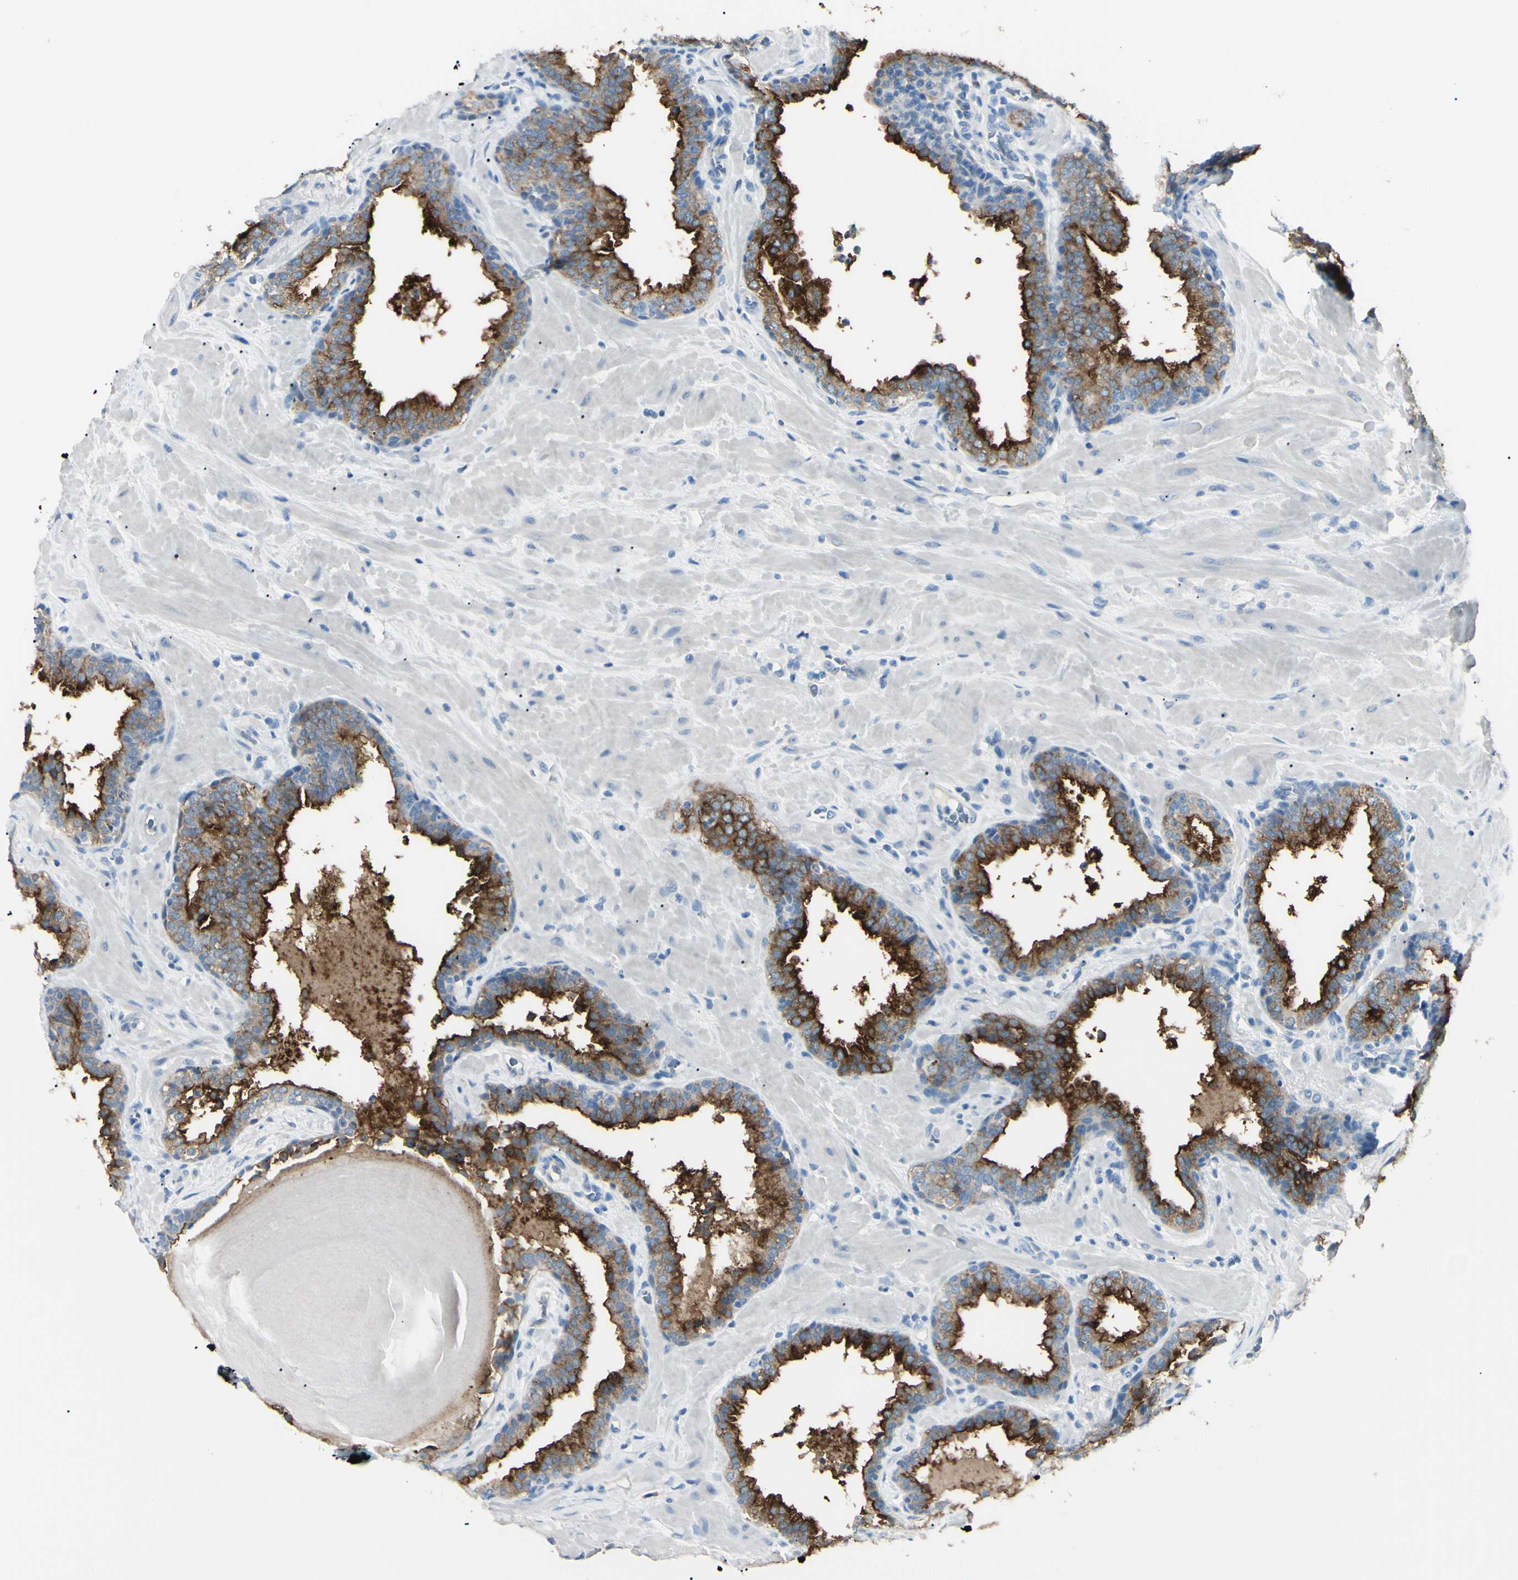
{"staining": {"intensity": "strong", "quantity": "25%-75%", "location": "cytoplasmic/membranous"}, "tissue": "prostate", "cell_type": "Glandular cells", "image_type": "normal", "snomed": [{"axis": "morphology", "description": "Normal tissue, NOS"}, {"axis": "topography", "description": "Prostate"}], "caption": "Glandular cells demonstrate strong cytoplasmic/membranous positivity in approximately 25%-75% of cells in normal prostate.", "gene": "FOLH1", "patient": {"sex": "male", "age": 51}}